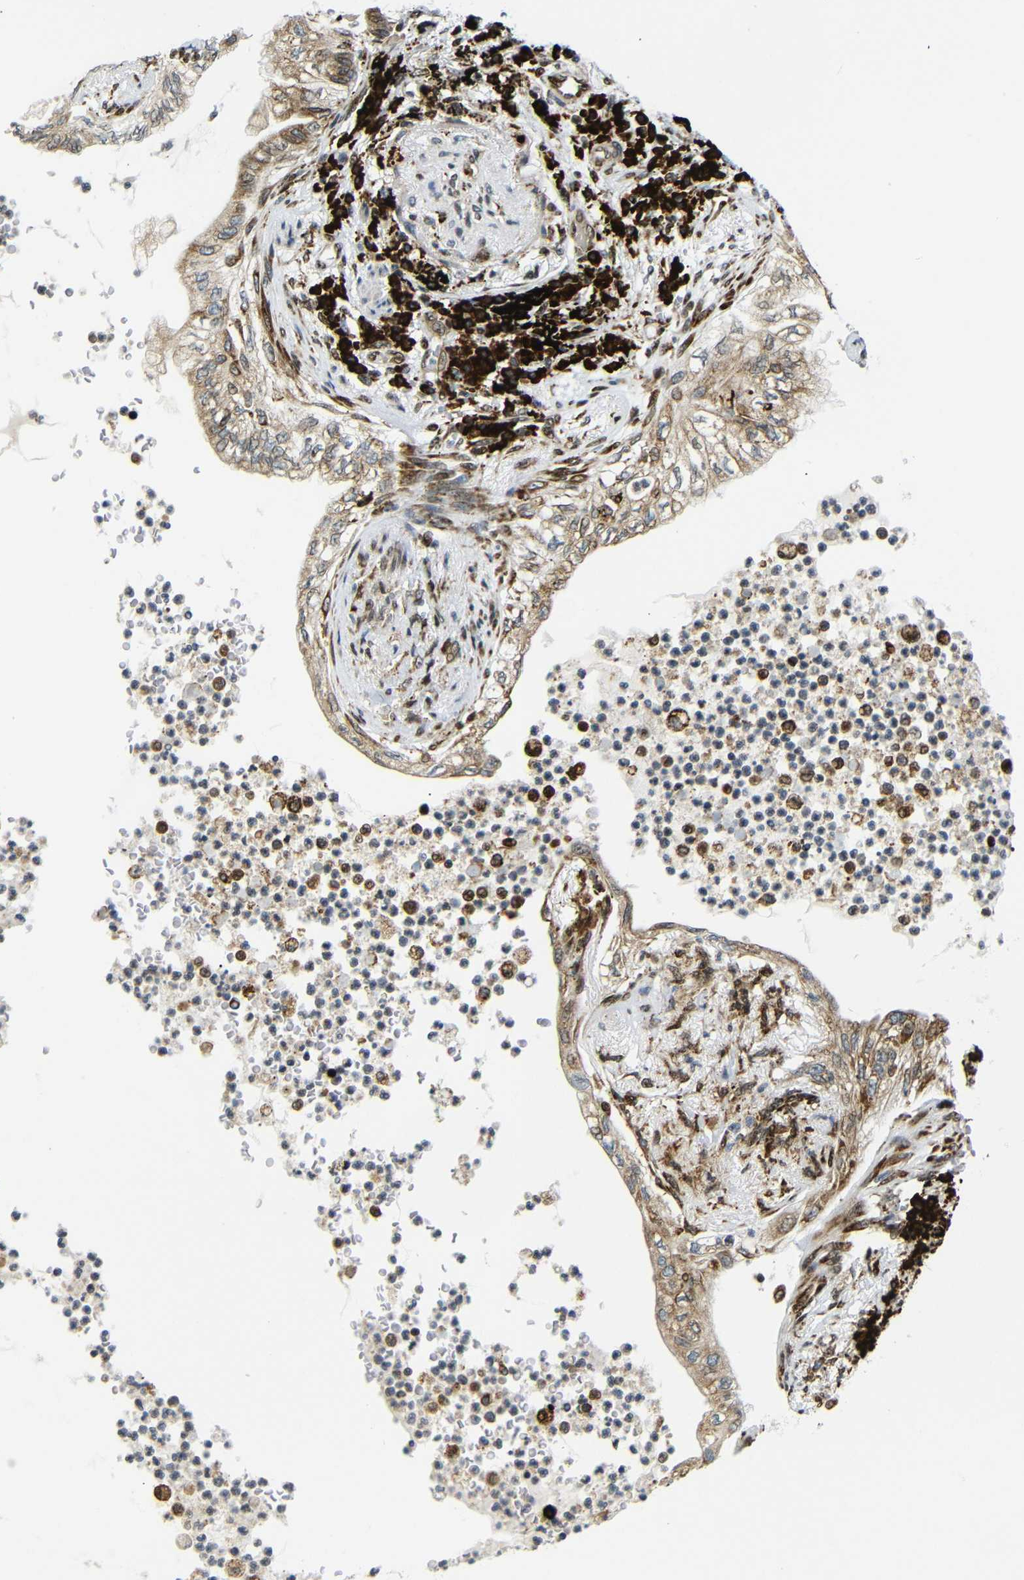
{"staining": {"intensity": "moderate", "quantity": ">75%", "location": "cytoplasmic/membranous"}, "tissue": "lung cancer", "cell_type": "Tumor cells", "image_type": "cancer", "snomed": [{"axis": "morphology", "description": "Normal tissue, NOS"}, {"axis": "morphology", "description": "Adenocarcinoma, NOS"}, {"axis": "topography", "description": "Bronchus"}, {"axis": "topography", "description": "Lung"}], "caption": "Immunohistochemical staining of lung cancer demonstrates medium levels of moderate cytoplasmic/membranous protein expression in approximately >75% of tumor cells. (DAB = brown stain, brightfield microscopy at high magnification).", "gene": "SPCS2", "patient": {"sex": "female", "age": 70}}